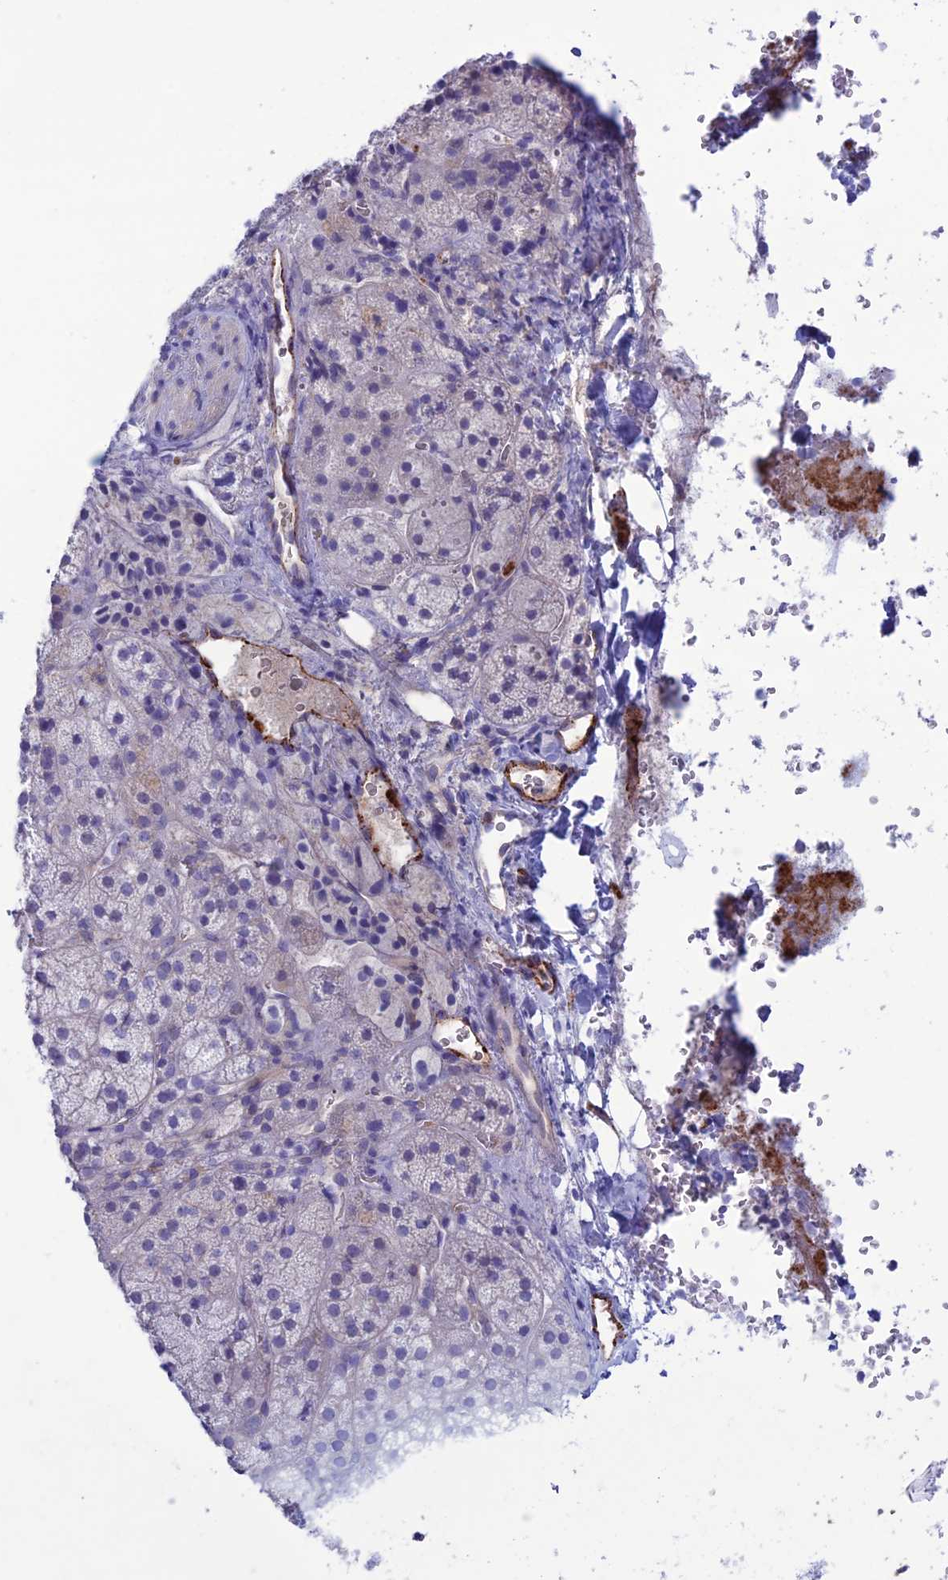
{"staining": {"intensity": "negative", "quantity": "none", "location": "none"}, "tissue": "adrenal gland", "cell_type": "Glandular cells", "image_type": "normal", "snomed": [{"axis": "morphology", "description": "Normal tissue, NOS"}, {"axis": "topography", "description": "Adrenal gland"}], "caption": "The micrograph exhibits no significant expression in glandular cells of adrenal gland.", "gene": "CDC42EP5", "patient": {"sex": "female", "age": 44}}